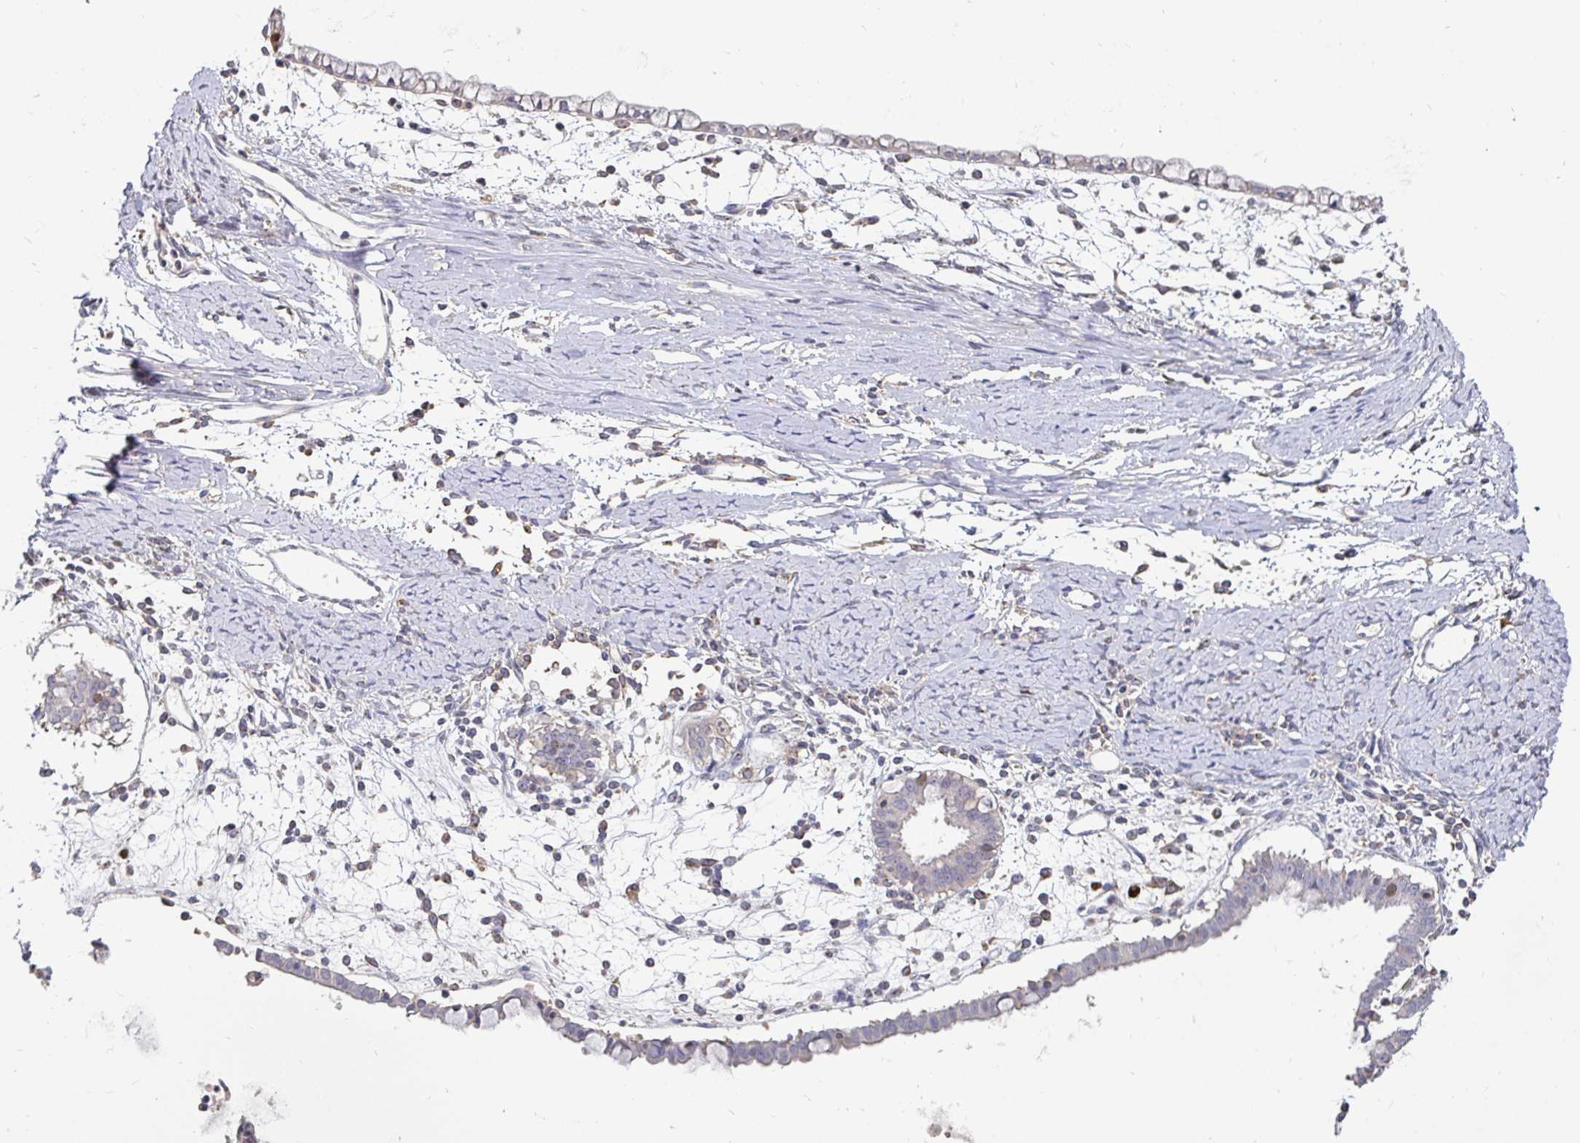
{"staining": {"intensity": "moderate", "quantity": "<25%", "location": "nuclear"}, "tissue": "ovarian cancer", "cell_type": "Tumor cells", "image_type": "cancer", "snomed": [{"axis": "morphology", "description": "Cystadenocarcinoma, mucinous, NOS"}, {"axis": "topography", "description": "Ovary"}], "caption": "Mucinous cystadenocarcinoma (ovarian) tissue displays moderate nuclear expression in about <25% of tumor cells, visualized by immunohistochemistry.", "gene": "ANLN", "patient": {"sex": "female", "age": 61}}